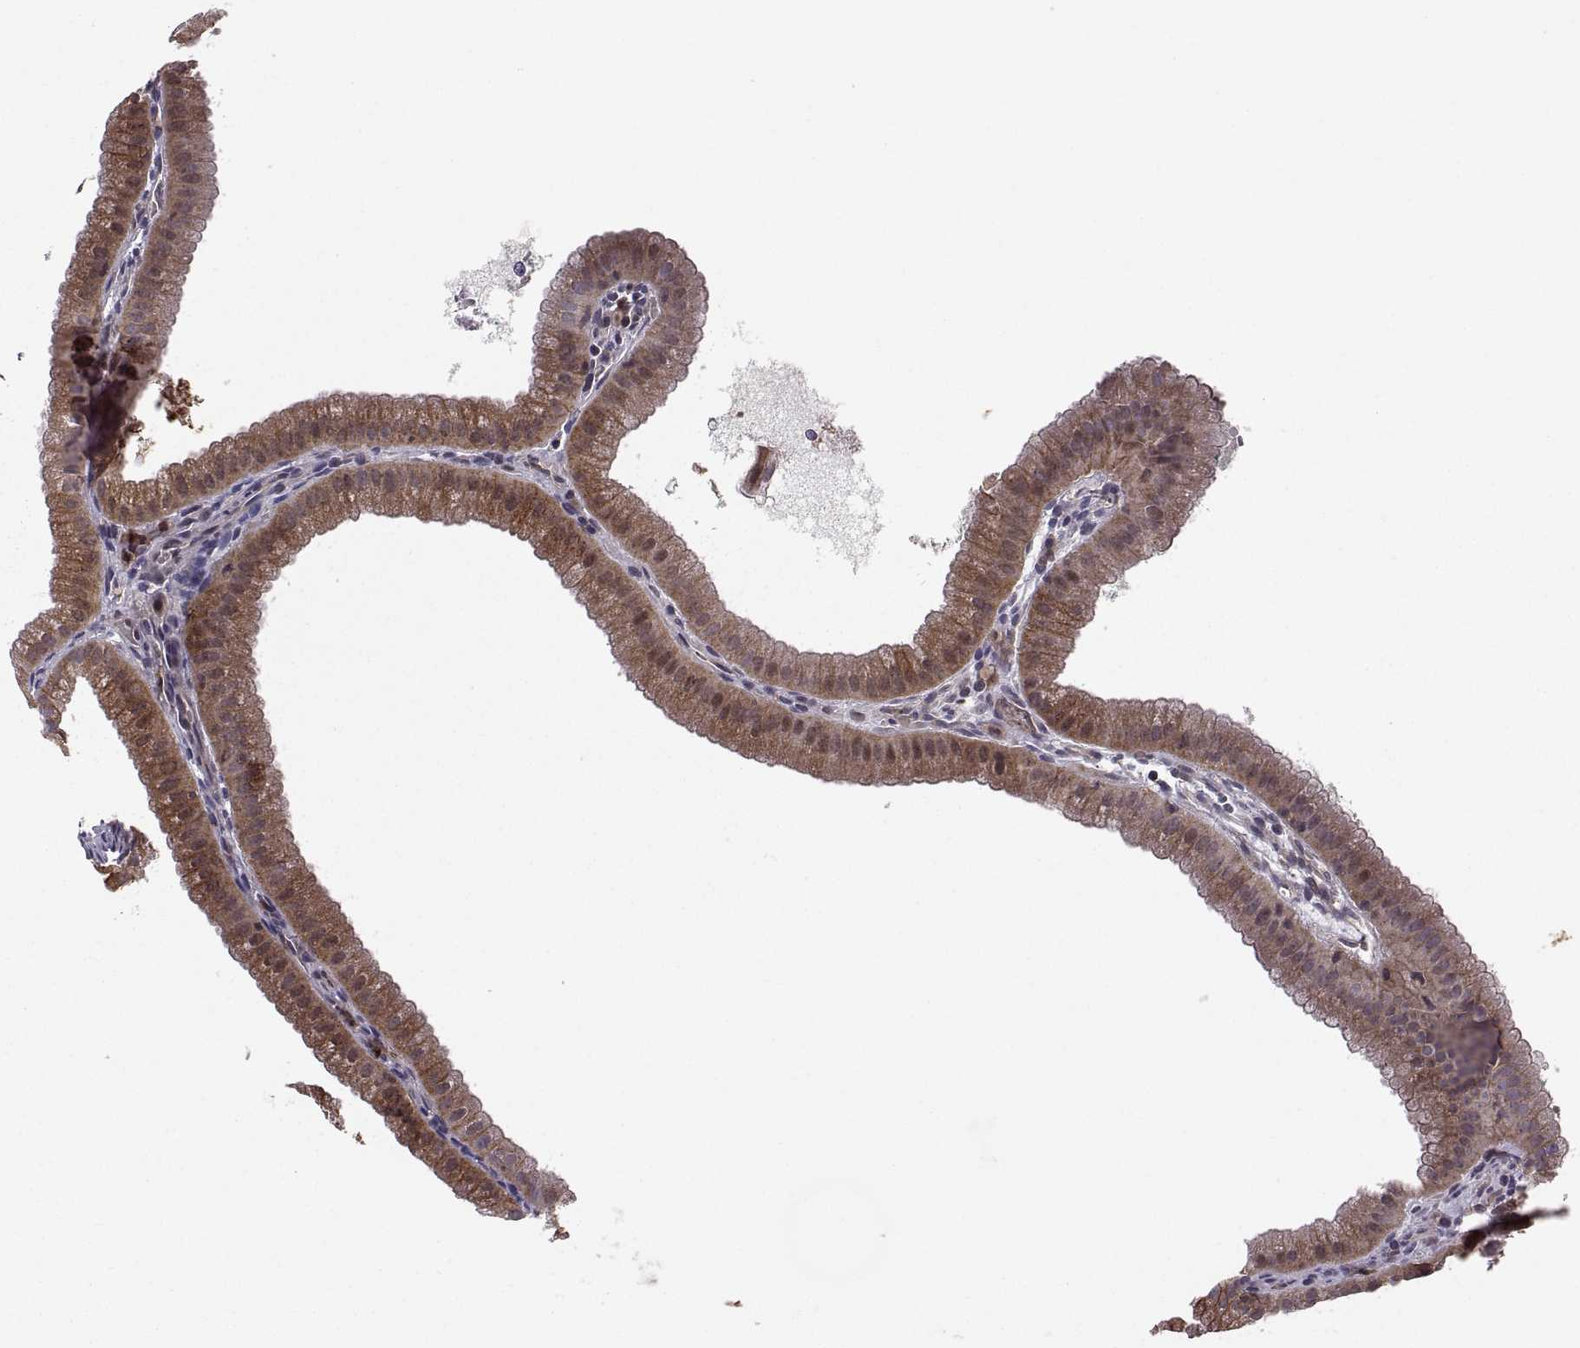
{"staining": {"intensity": "strong", "quantity": ">75%", "location": "cytoplasmic/membranous"}, "tissue": "gallbladder", "cell_type": "Glandular cells", "image_type": "normal", "snomed": [{"axis": "morphology", "description": "Normal tissue, NOS"}, {"axis": "topography", "description": "Gallbladder"}], "caption": "Glandular cells display high levels of strong cytoplasmic/membranous positivity in about >75% of cells in normal human gallbladder. The staining was performed using DAB (3,3'-diaminobenzidine) to visualize the protein expression in brown, while the nuclei were stained in blue with hematoxylin (Magnification: 20x).", "gene": "TESC", "patient": {"sex": "male", "age": 67}}